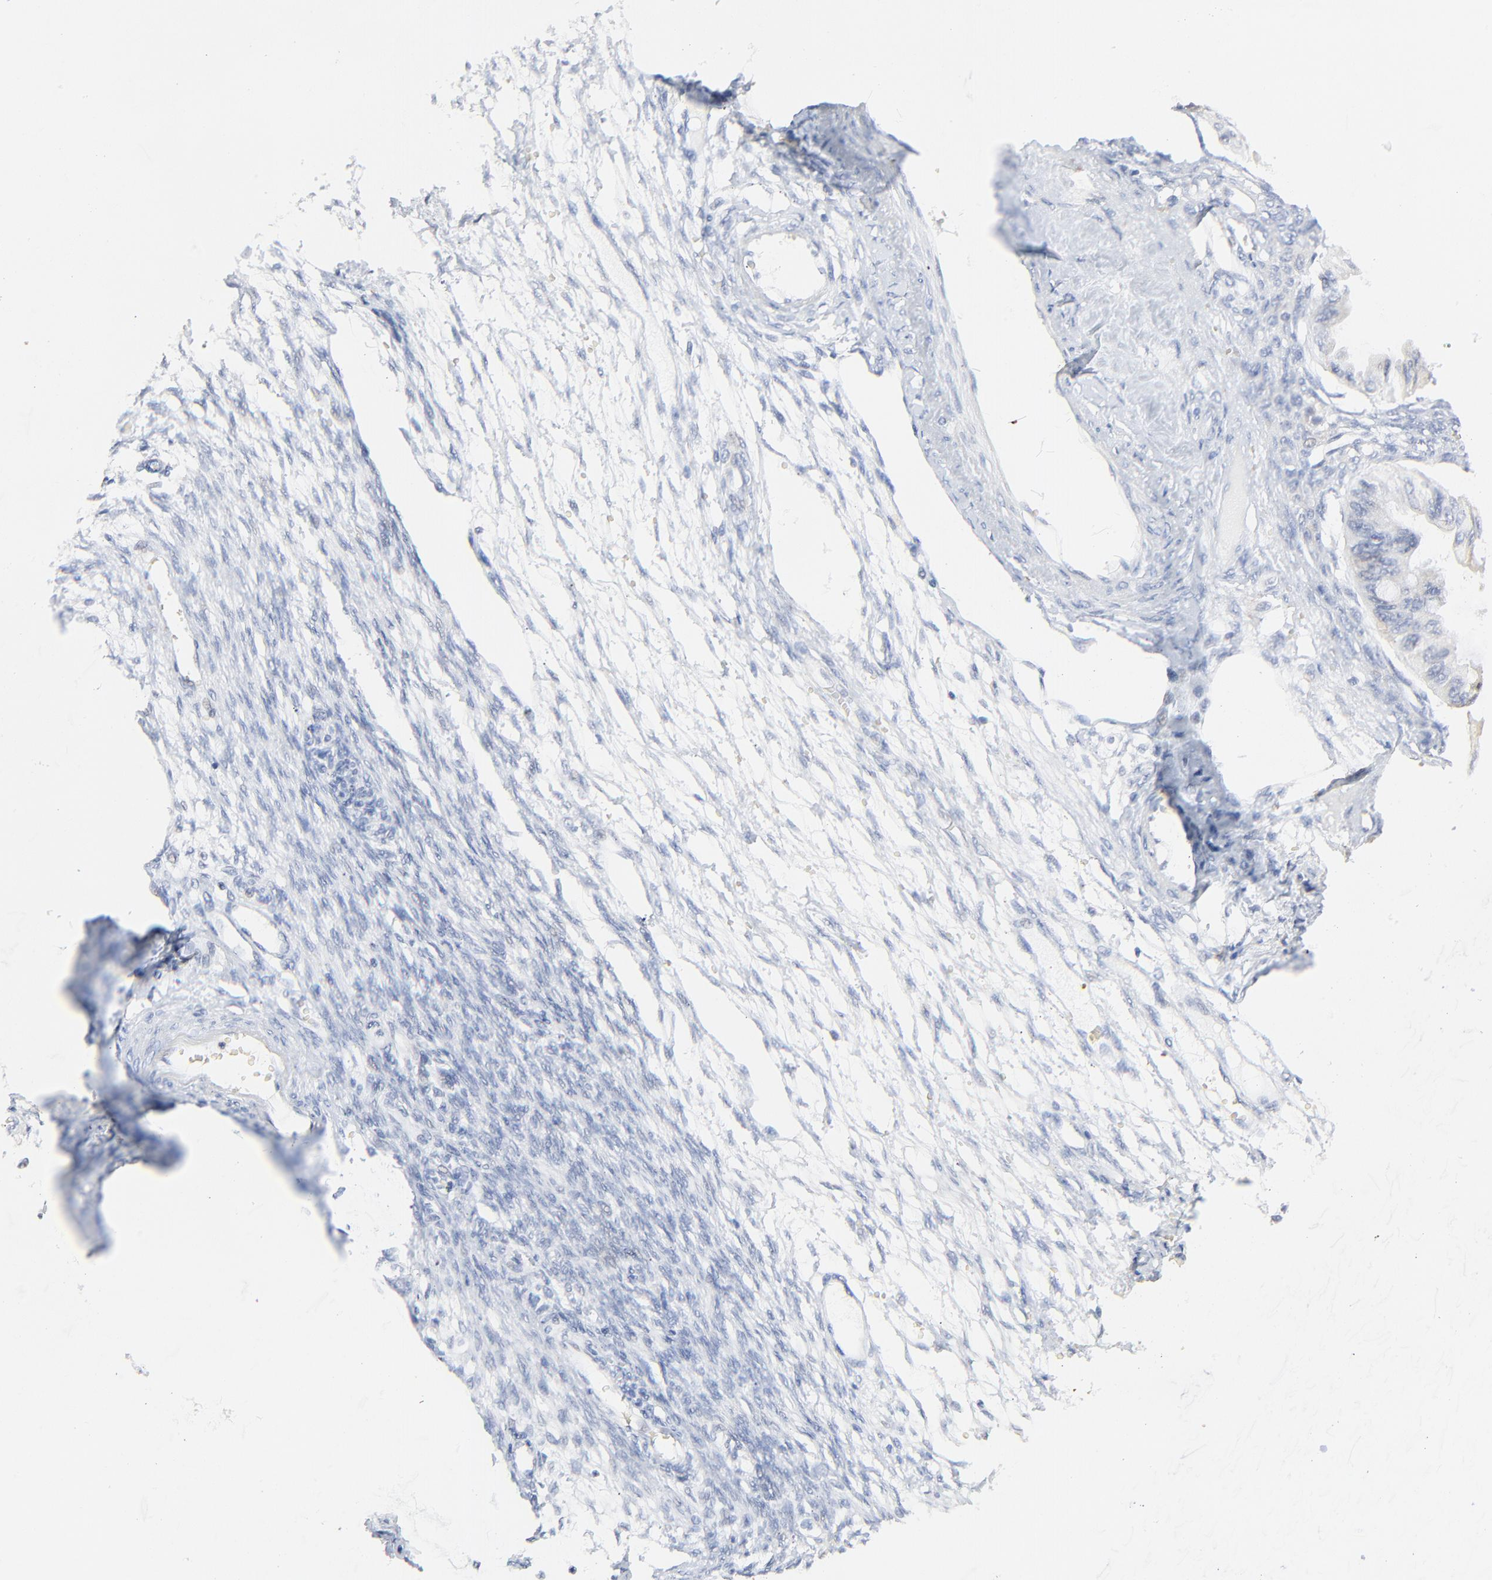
{"staining": {"intensity": "negative", "quantity": "none", "location": "none"}, "tissue": "ovarian cancer", "cell_type": "Tumor cells", "image_type": "cancer", "snomed": [{"axis": "morphology", "description": "Cystadenocarcinoma, mucinous, NOS"}, {"axis": "topography", "description": "Ovary"}], "caption": "DAB (3,3'-diaminobenzidine) immunohistochemical staining of ovarian cancer (mucinous cystadenocarcinoma) displays no significant expression in tumor cells.", "gene": "FANCB", "patient": {"sex": "female", "age": 57}}